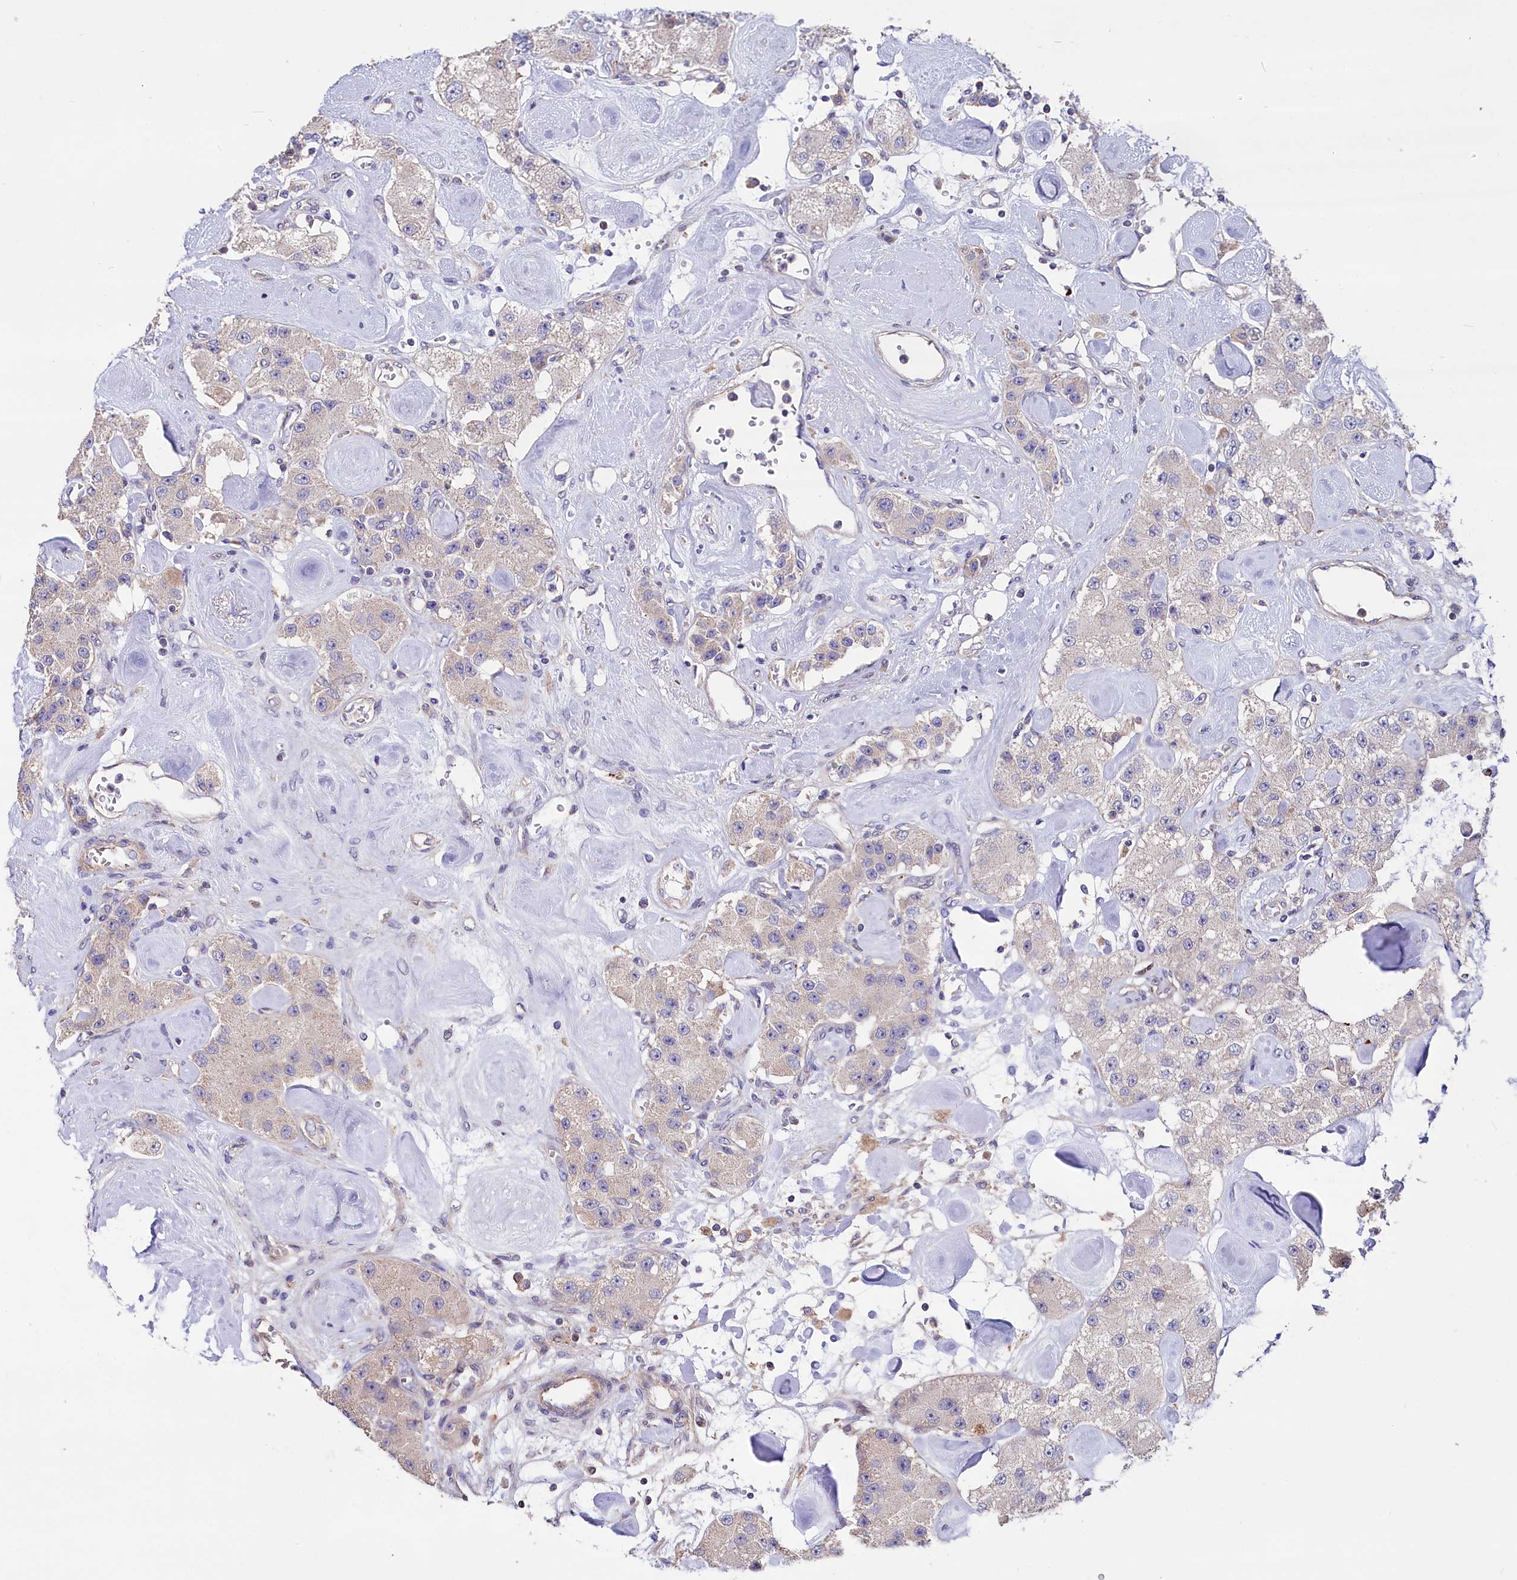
{"staining": {"intensity": "weak", "quantity": "<25%", "location": "cytoplasmic/membranous"}, "tissue": "carcinoid", "cell_type": "Tumor cells", "image_type": "cancer", "snomed": [{"axis": "morphology", "description": "Carcinoid, malignant, NOS"}, {"axis": "topography", "description": "Pancreas"}], "caption": "An immunohistochemistry histopathology image of malignant carcinoid is shown. There is no staining in tumor cells of malignant carcinoid.", "gene": "RPUSD3", "patient": {"sex": "male", "age": 41}}